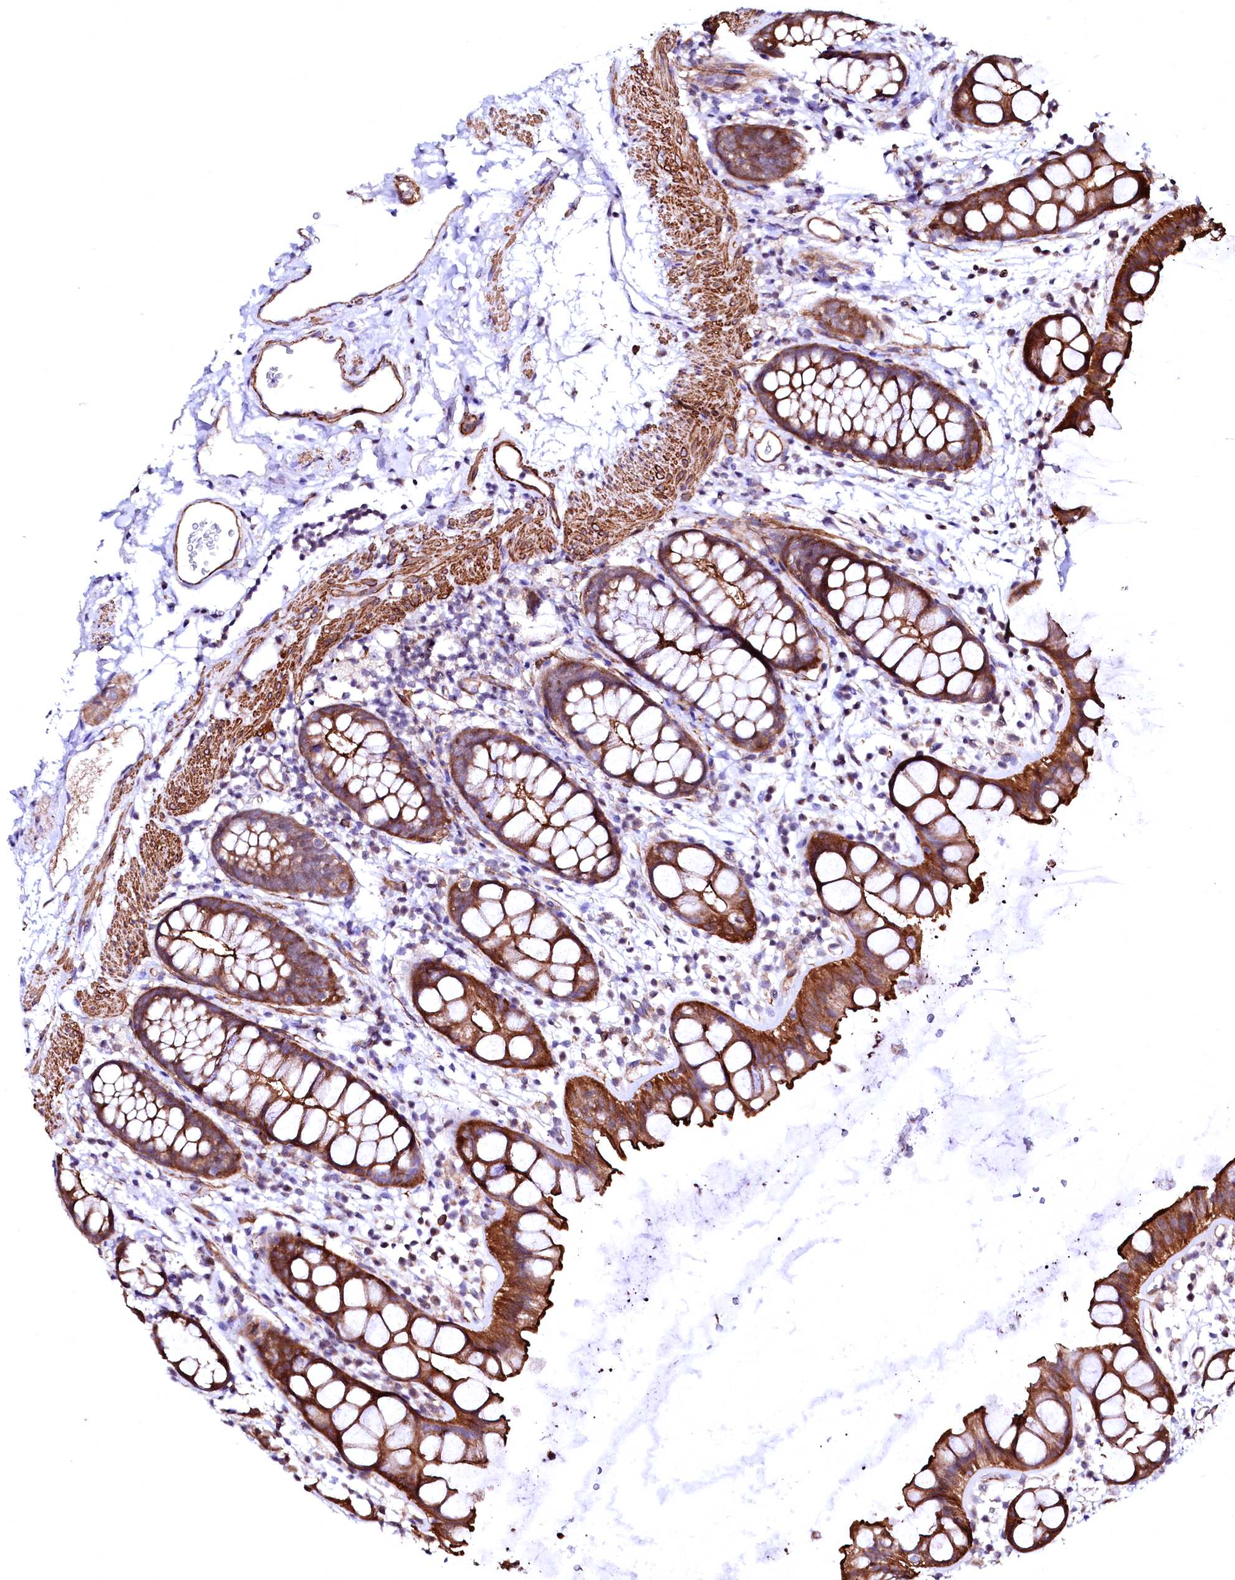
{"staining": {"intensity": "strong", "quantity": ">75%", "location": "cytoplasmic/membranous"}, "tissue": "rectum", "cell_type": "Glandular cells", "image_type": "normal", "snomed": [{"axis": "morphology", "description": "Normal tissue, NOS"}, {"axis": "topography", "description": "Rectum"}], "caption": "This is an image of immunohistochemistry staining of unremarkable rectum, which shows strong positivity in the cytoplasmic/membranous of glandular cells.", "gene": "GPR176", "patient": {"sex": "female", "age": 65}}